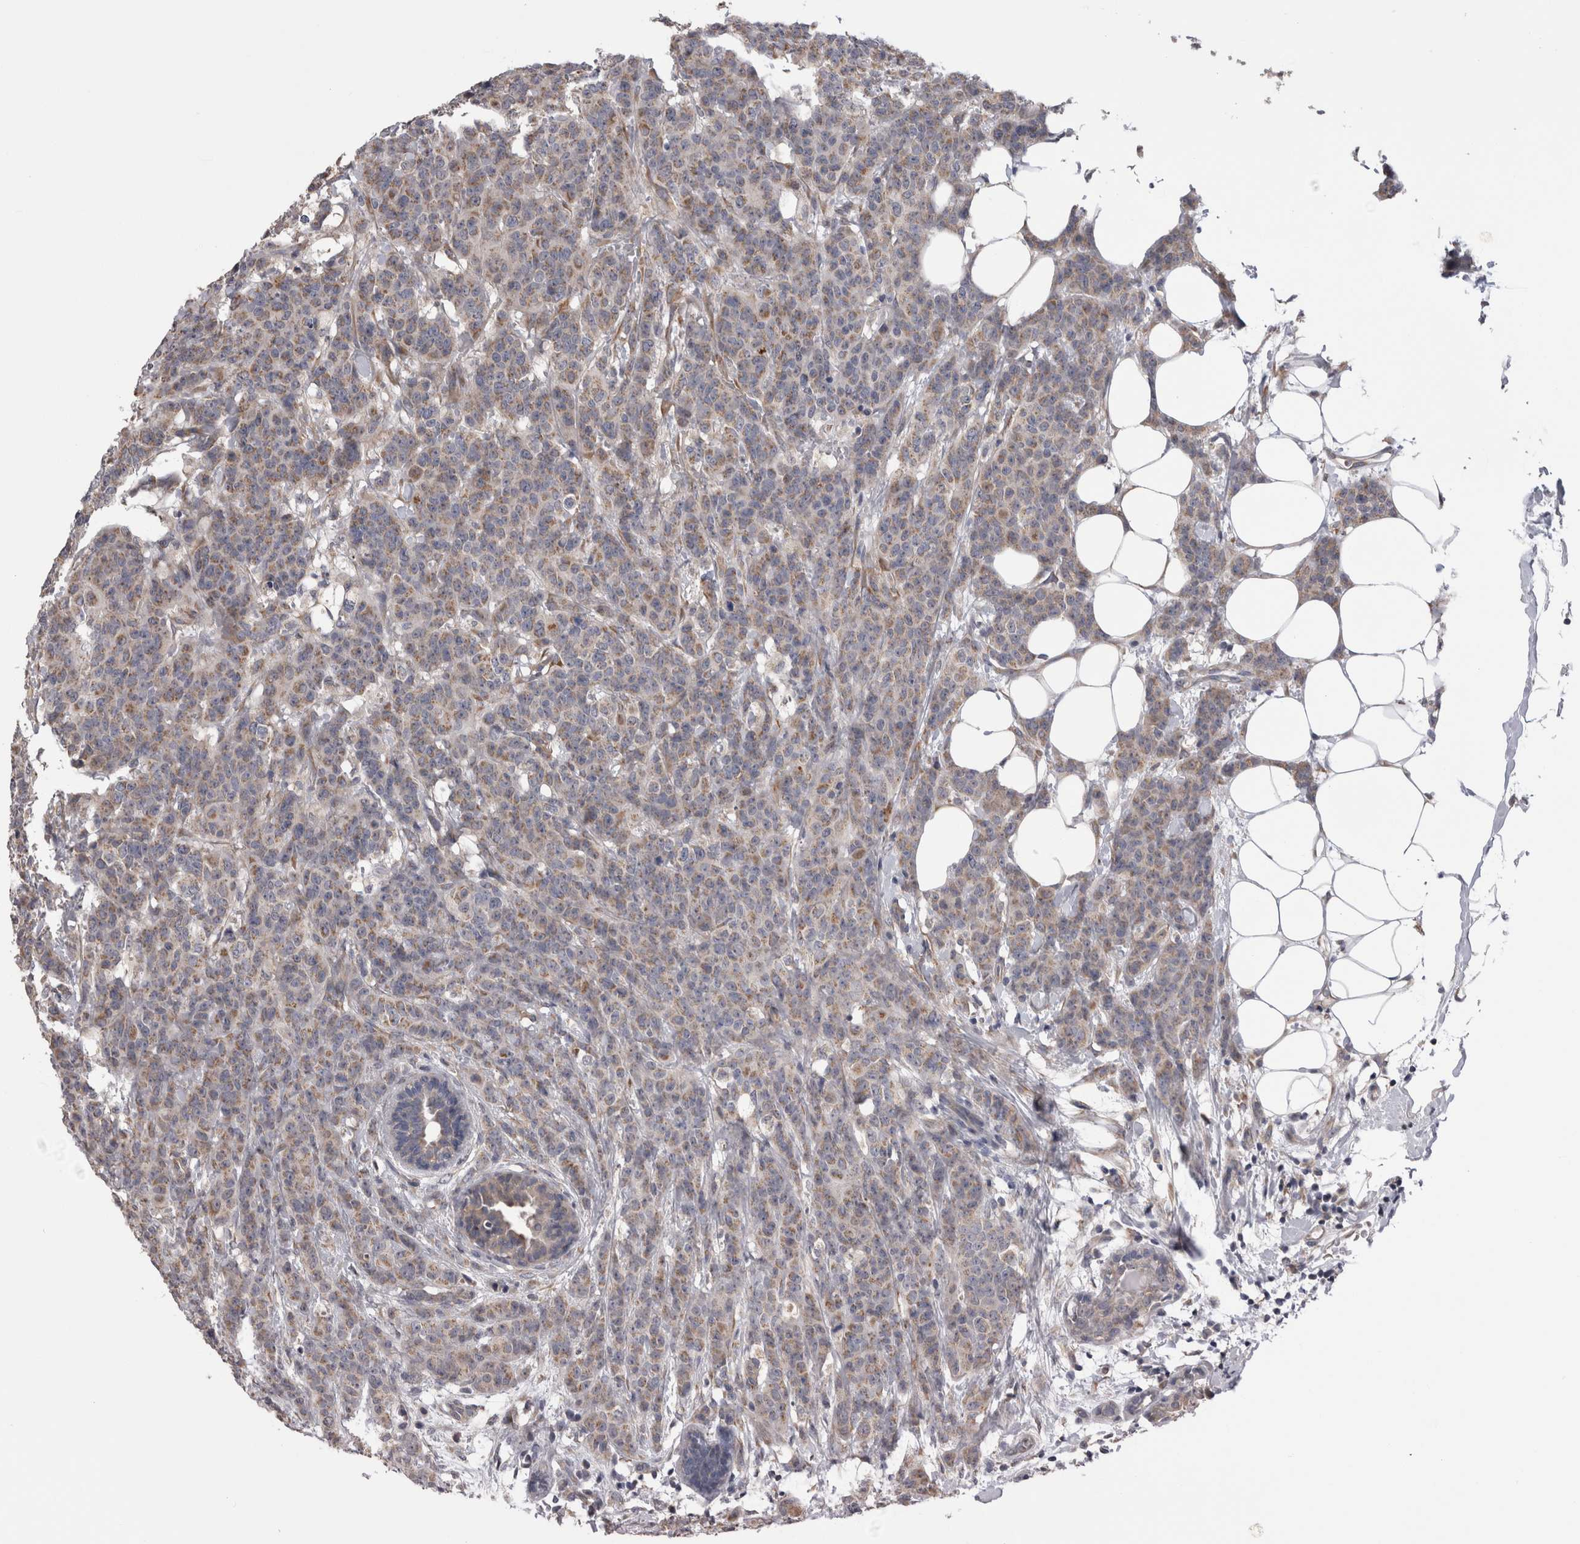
{"staining": {"intensity": "weak", "quantity": "25%-75%", "location": "cytoplasmic/membranous"}, "tissue": "breast cancer", "cell_type": "Tumor cells", "image_type": "cancer", "snomed": [{"axis": "morphology", "description": "Normal tissue, NOS"}, {"axis": "morphology", "description": "Duct carcinoma"}, {"axis": "topography", "description": "Breast"}], "caption": "Immunohistochemical staining of breast cancer demonstrates low levels of weak cytoplasmic/membranous protein staining in about 25%-75% of tumor cells. (DAB (3,3'-diaminobenzidine) IHC, brown staining for protein, blue staining for nuclei).", "gene": "ARHGAP29", "patient": {"sex": "female", "age": 40}}